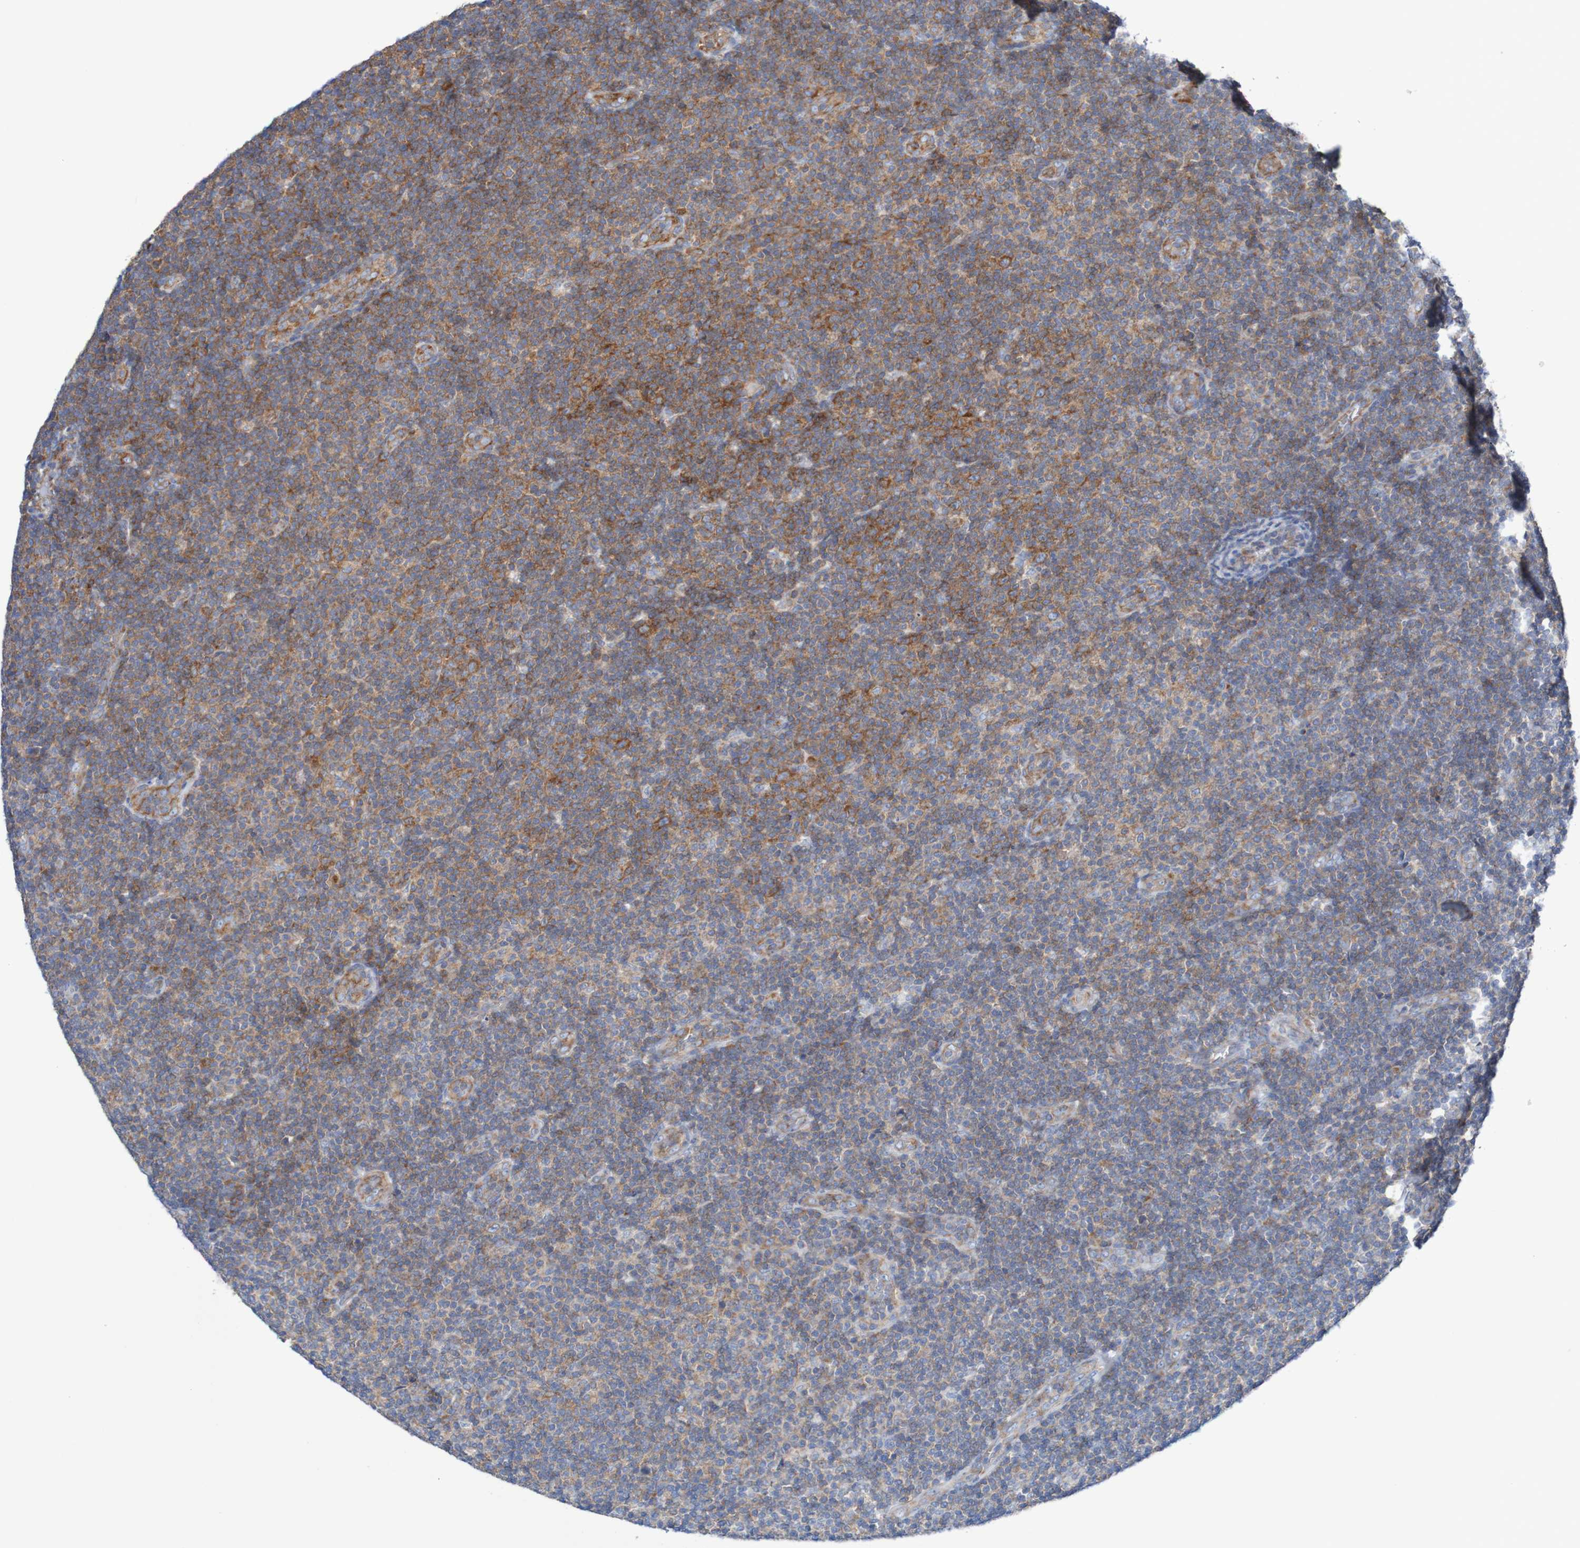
{"staining": {"intensity": "moderate", "quantity": "25%-75%", "location": "cytoplasmic/membranous"}, "tissue": "lymphoma", "cell_type": "Tumor cells", "image_type": "cancer", "snomed": [{"axis": "morphology", "description": "Malignant lymphoma, non-Hodgkin's type, Low grade"}, {"axis": "topography", "description": "Lymph node"}], "caption": "Human low-grade malignant lymphoma, non-Hodgkin's type stained with a protein marker demonstrates moderate staining in tumor cells.", "gene": "FXR2", "patient": {"sex": "male", "age": 83}}